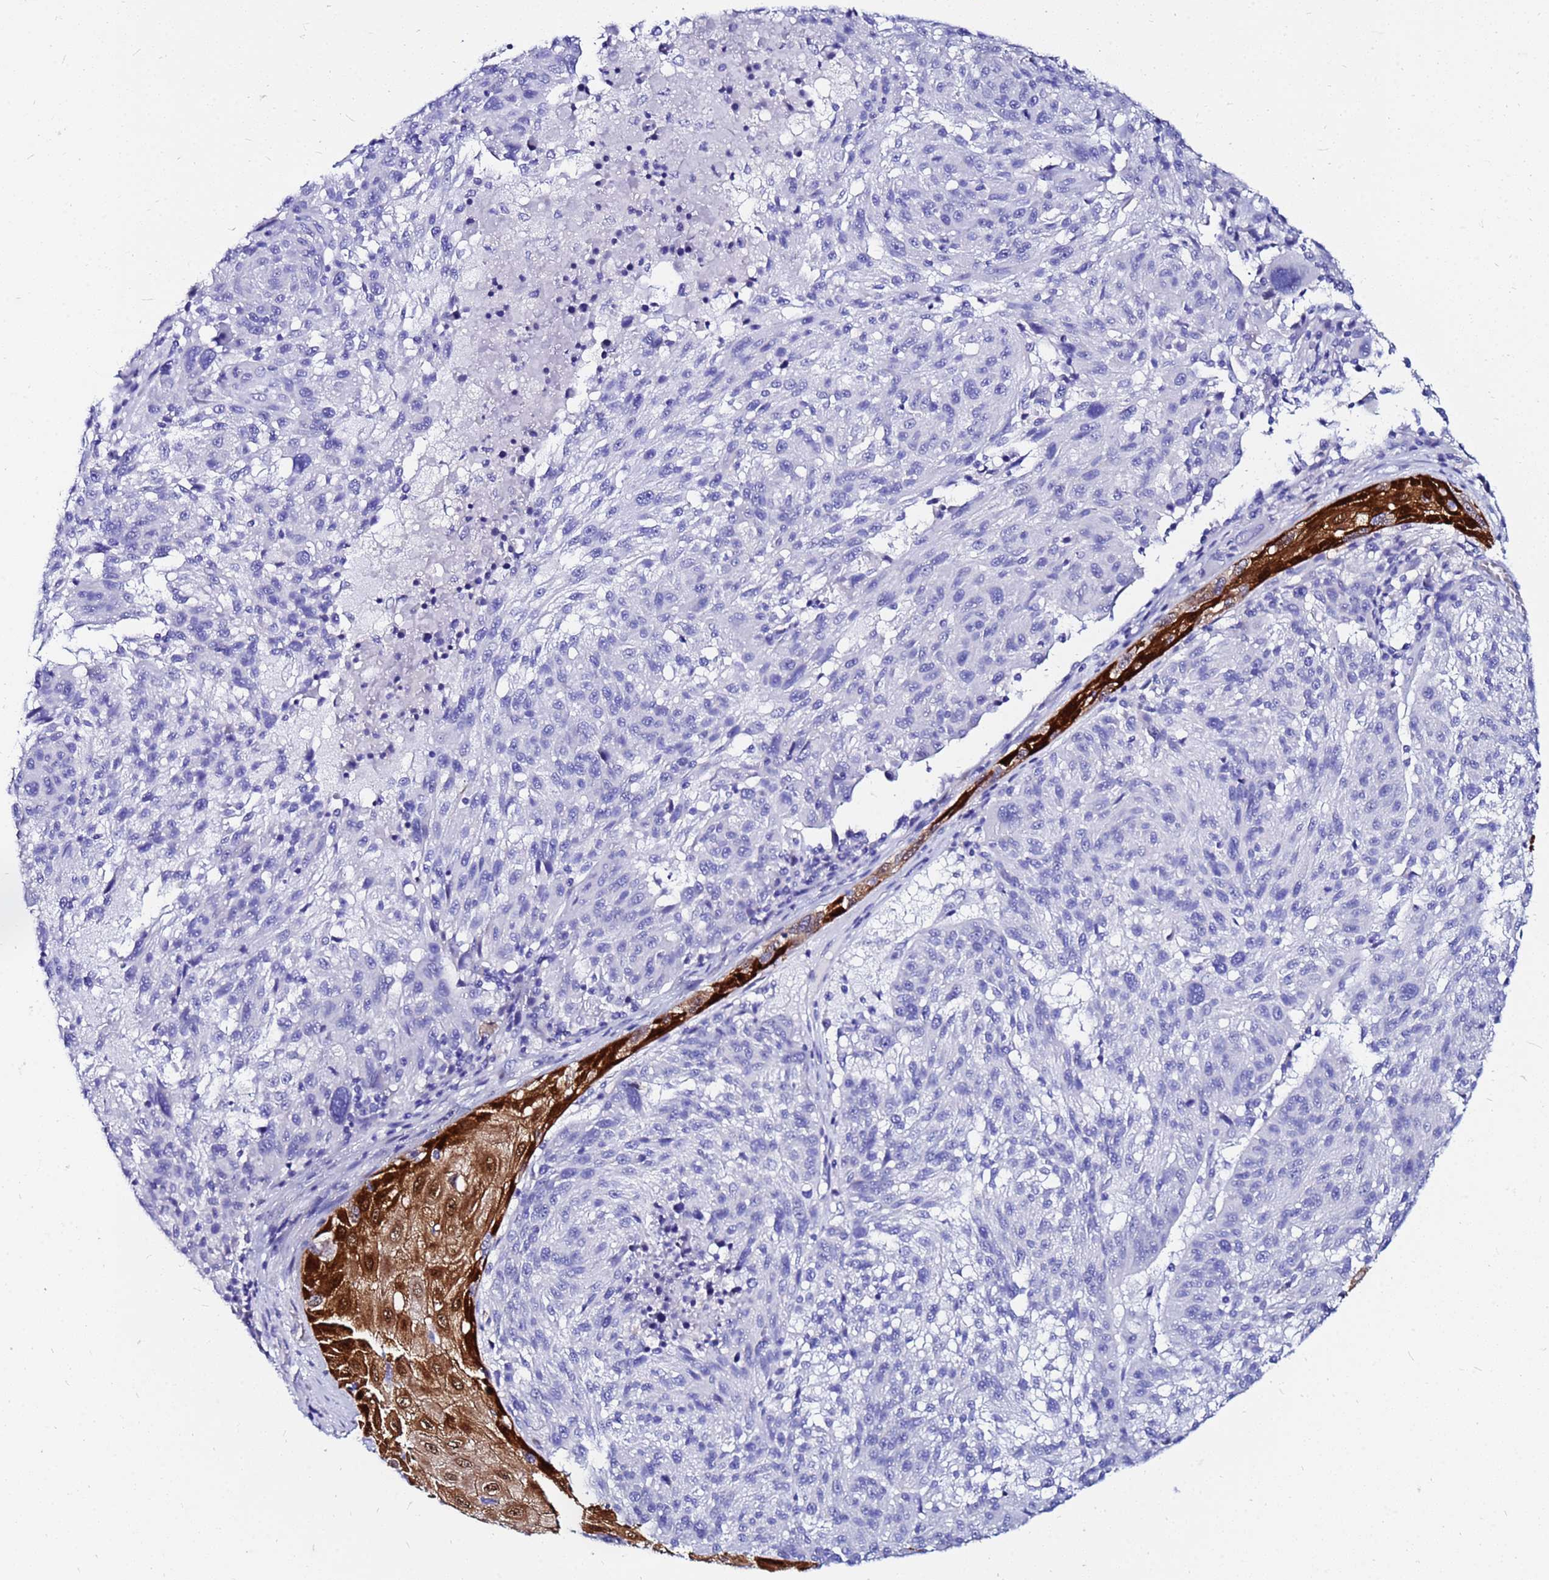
{"staining": {"intensity": "negative", "quantity": "none", "location": "none"}, "tissue": "melanoma", "cell_type": "Tumor cells", "image_type": "cancer", "snomed": [{"axis": "morphology", "description": "Malignant melanoma, NOS"}, {"axis": "topography", "description": "Skin"}], "caption": "Immunohistochemical staining of human melanoma reveals no significant positivity in tumor cells.", "gene": "PPP1R14C", "patient": {"sex": "male", "age": 53}}